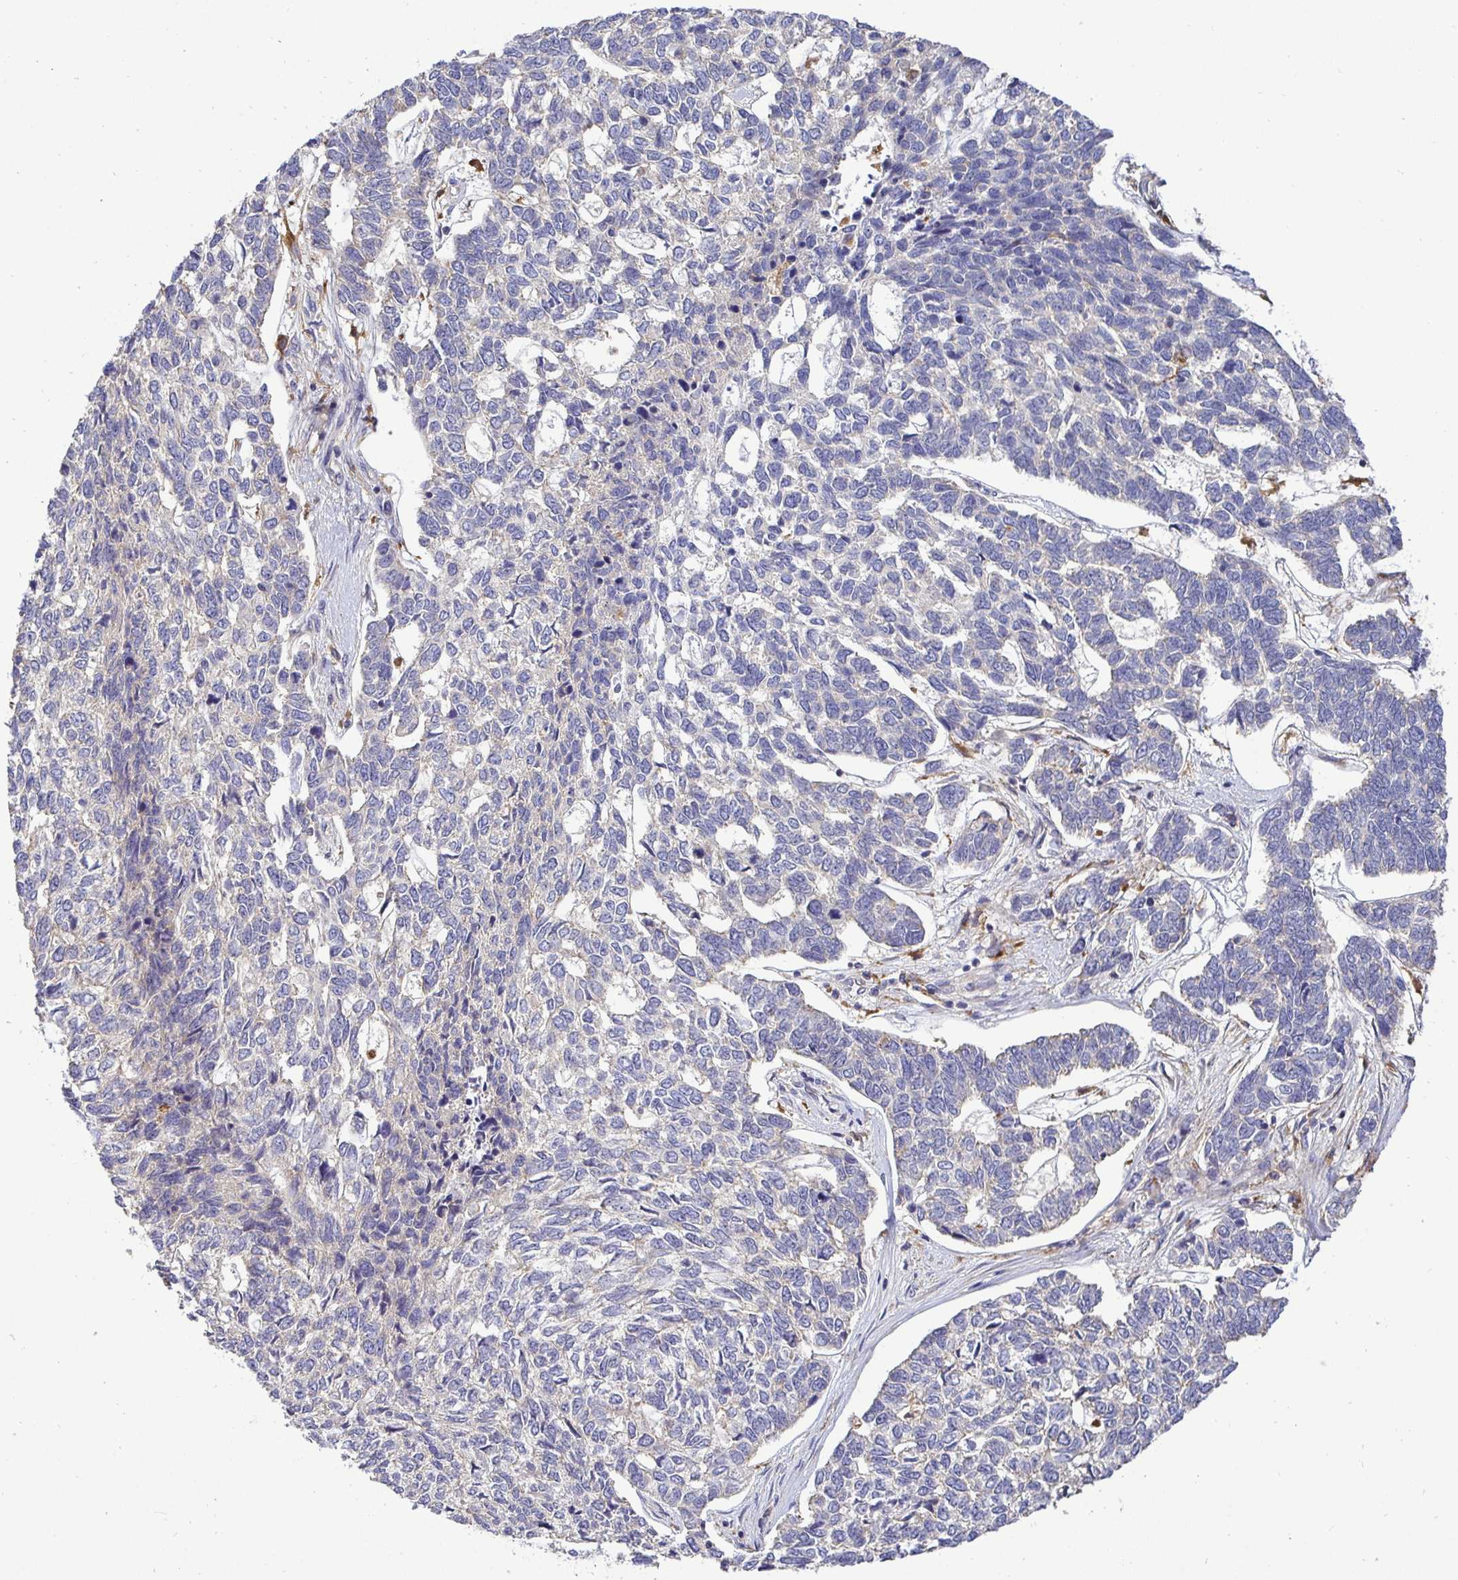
{"staining": {"intensity": "negative", "quantity": "none", "location": "none"}, "tissue": "skin cancer", "cell_type": "Tumor cells", "image_type": "cancer", "snomed": [{"axis": "morphology", "description": "Basal cell carcinoma"}, {"axis": "topography", "description": "Skin"}], "caption": "This is a histopathology image of immunohistochemistry staining of skin cancer, which shows no positivity in tumor cells.", "gene": "ATP6V1F", "patient": {"sex": "female", "age": 65}}